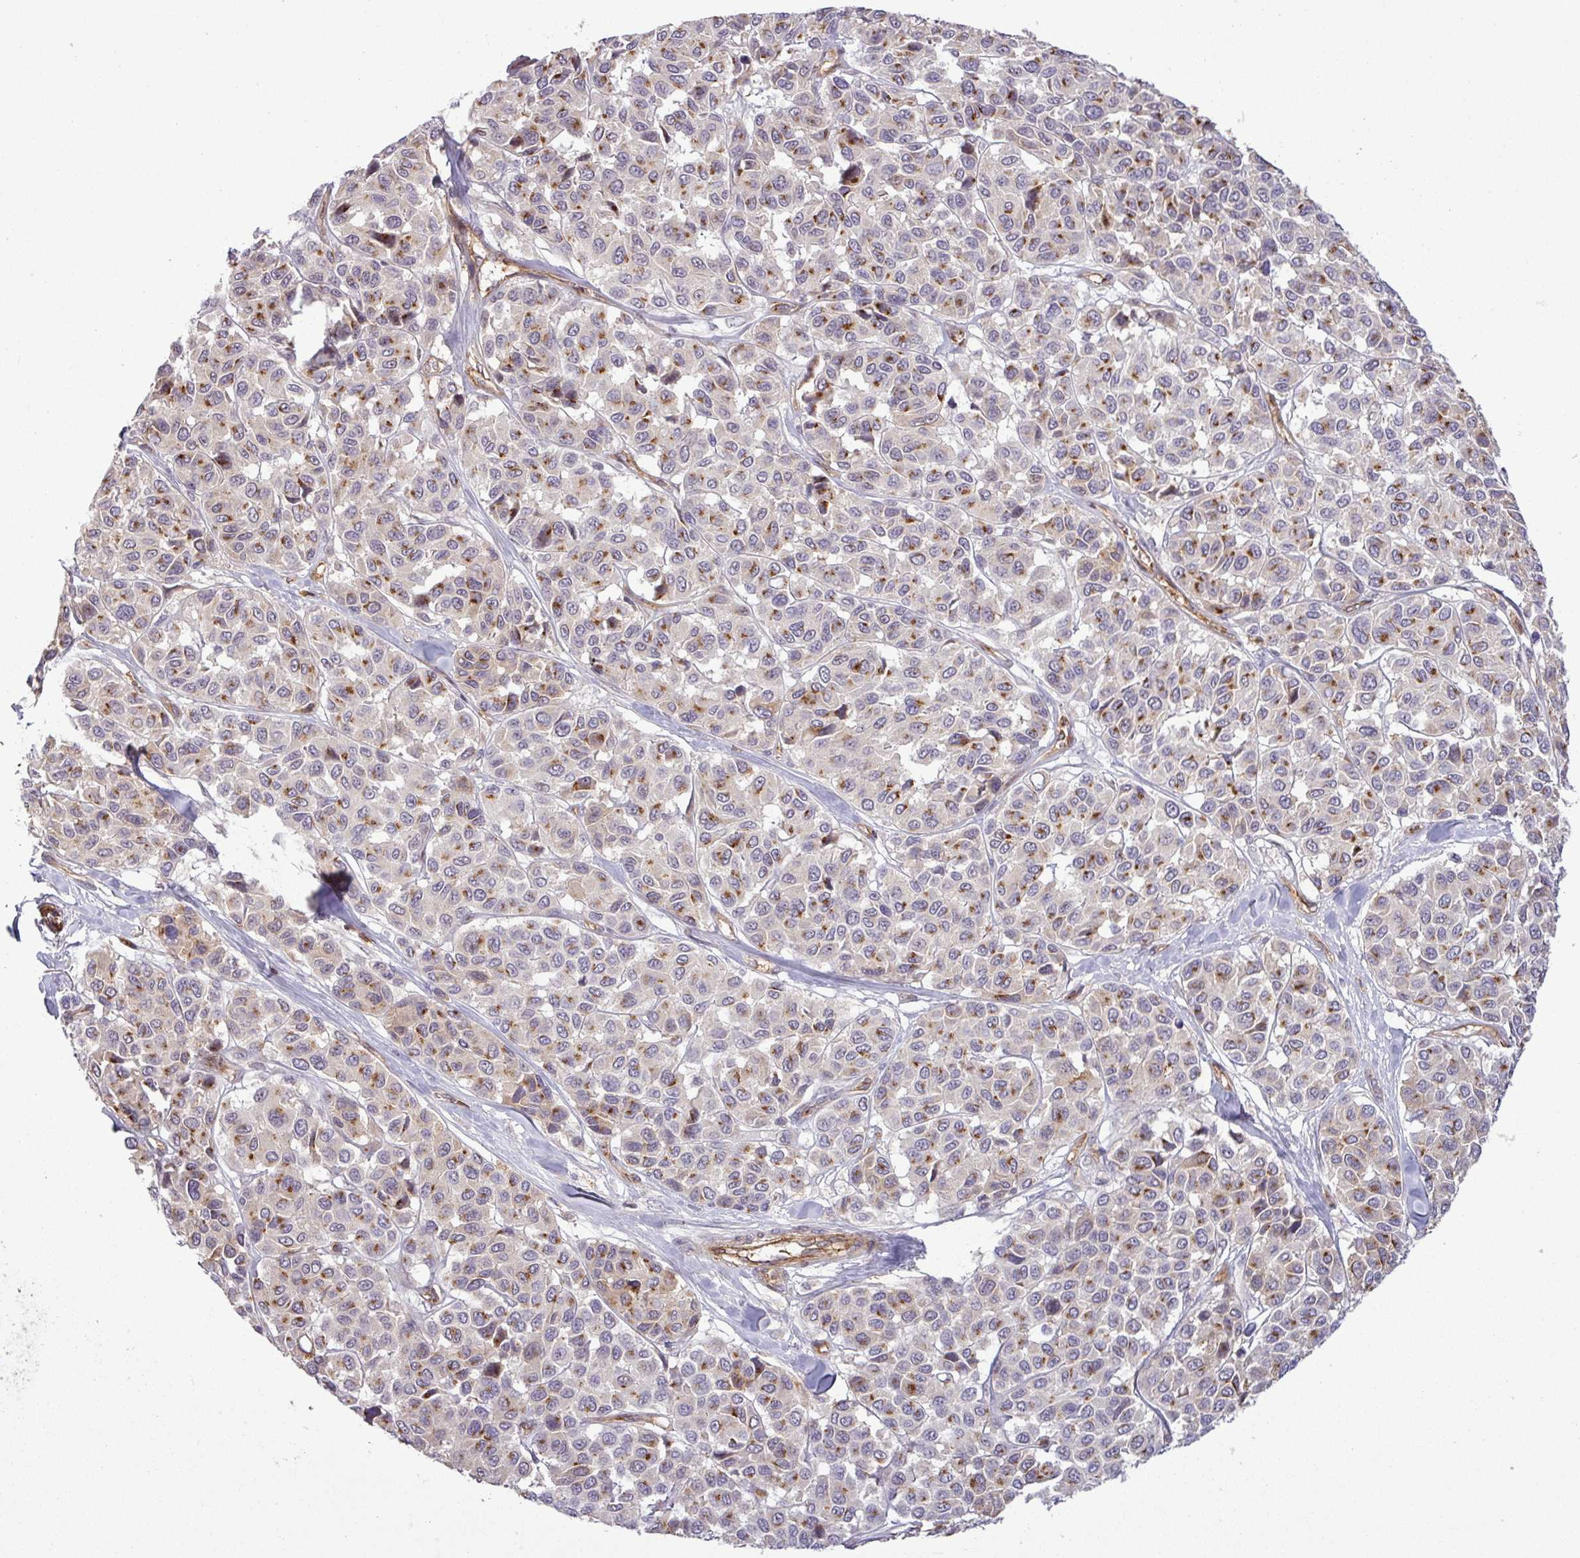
{"staining": {"intensity": "strong", "quantity": "25%-75%", "location": "cytoplasmic/membranous"}, "tissue": "melanoma", "cell_type": "Tumor cells", "image_type": "cancer", "snomed": [{"axis": "morphology", "description": "Malignant melanoma, NOS"}, {"axis": "topography", "description": "Skin"}], "caption": "A micrograph of human malignant melanoma stained for a protein shows strong cytoplasmic/membranous brown staining in tumor cells.", "gene": "PCDH1", "patient": {"sex": "female", "age": 66}}